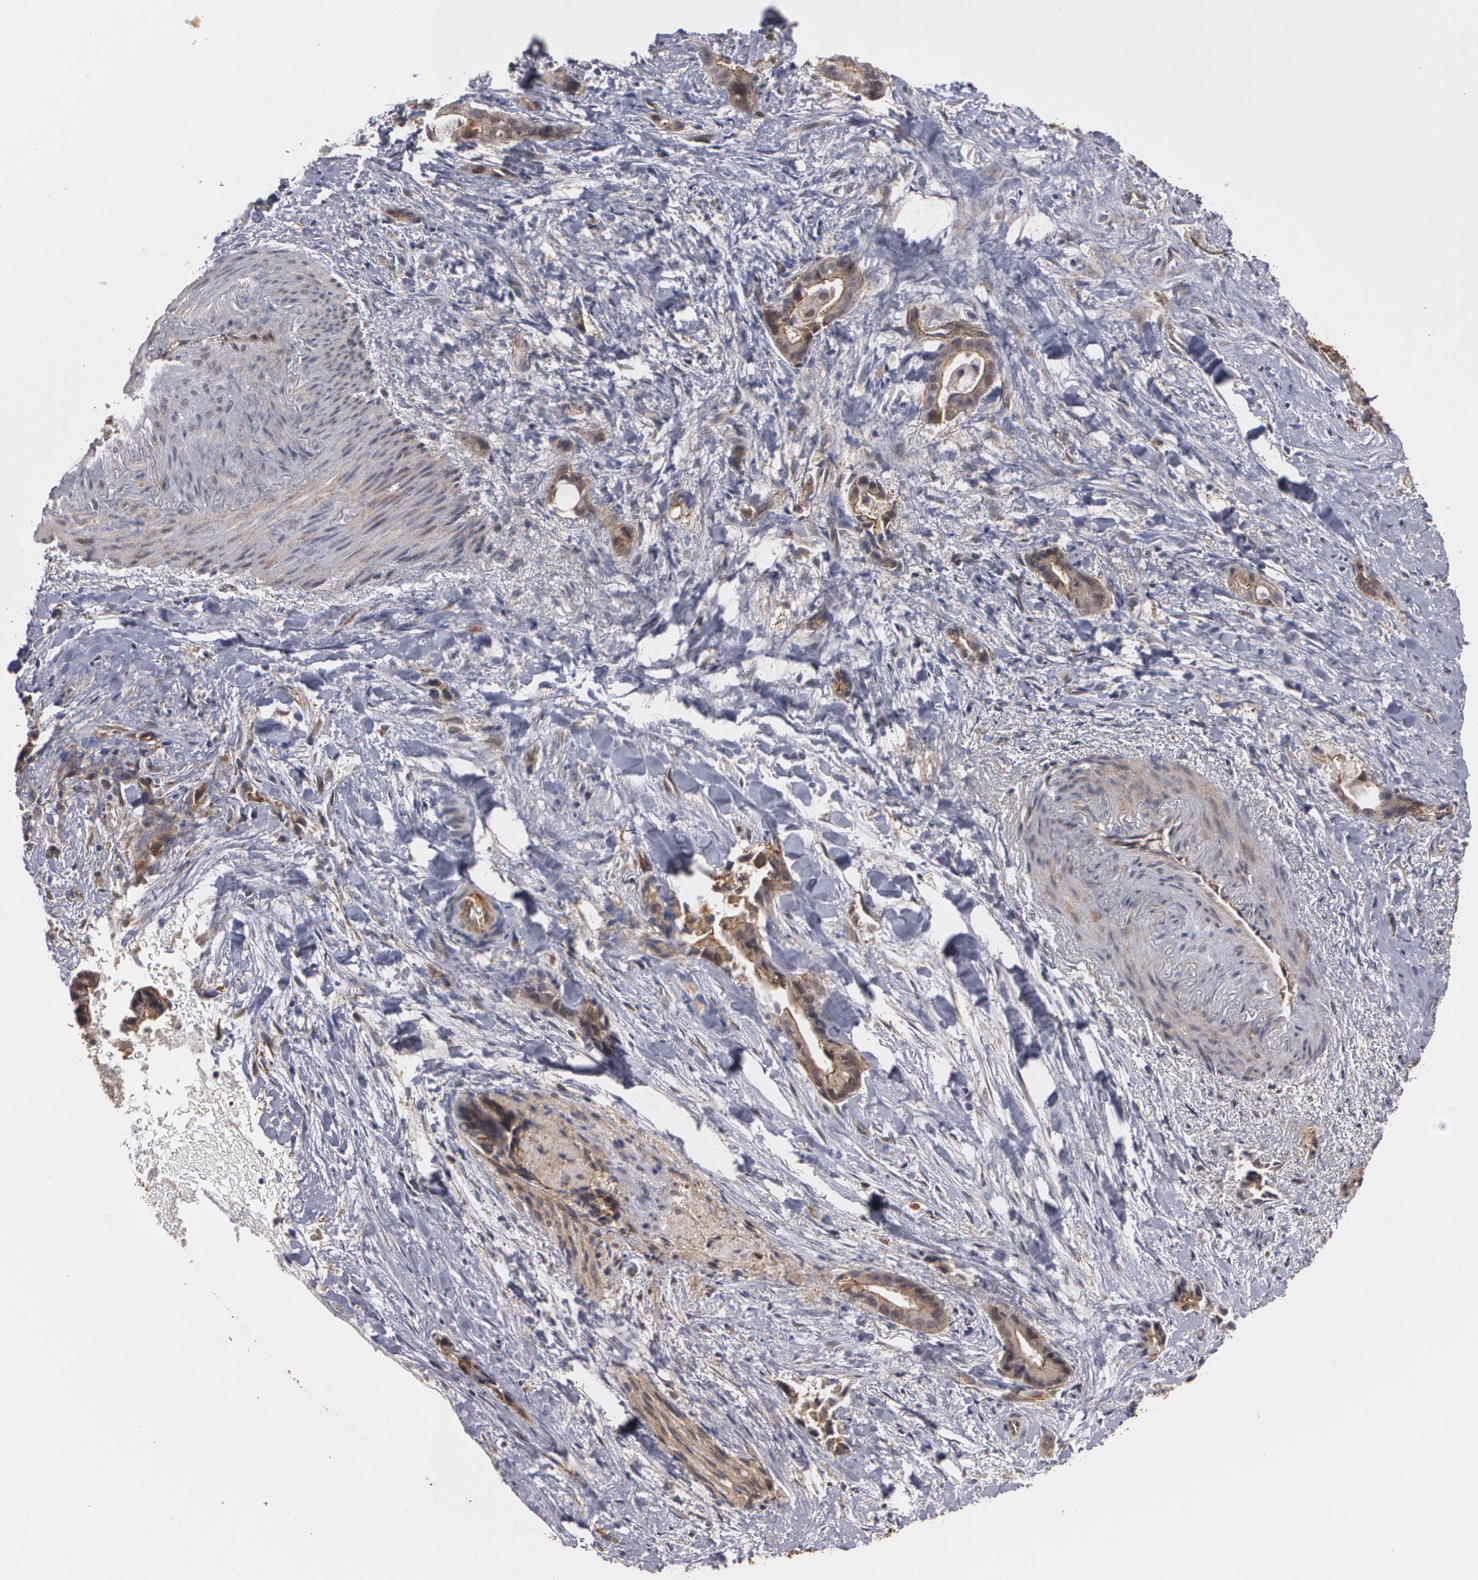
{"staining": {"intensity": "strong", "quantity": ">75%", "location": "cytoplasmic/membranous"}, "tissue": "liver cancer", "cell_type": "Tumor cells", "image_type": "cancer", "snomed": [{"axis": "morphology", "description": "Cholangiocarcinoma"}, {"axis": "topography", "description": "Liver"}], "caption": "Tumor cells display strong cytoplasmic/membranous positivity in approximately >75% of cells in liver cancer.", "gene": "TJP1", "patient": {"sex": "female", "age": 55}}